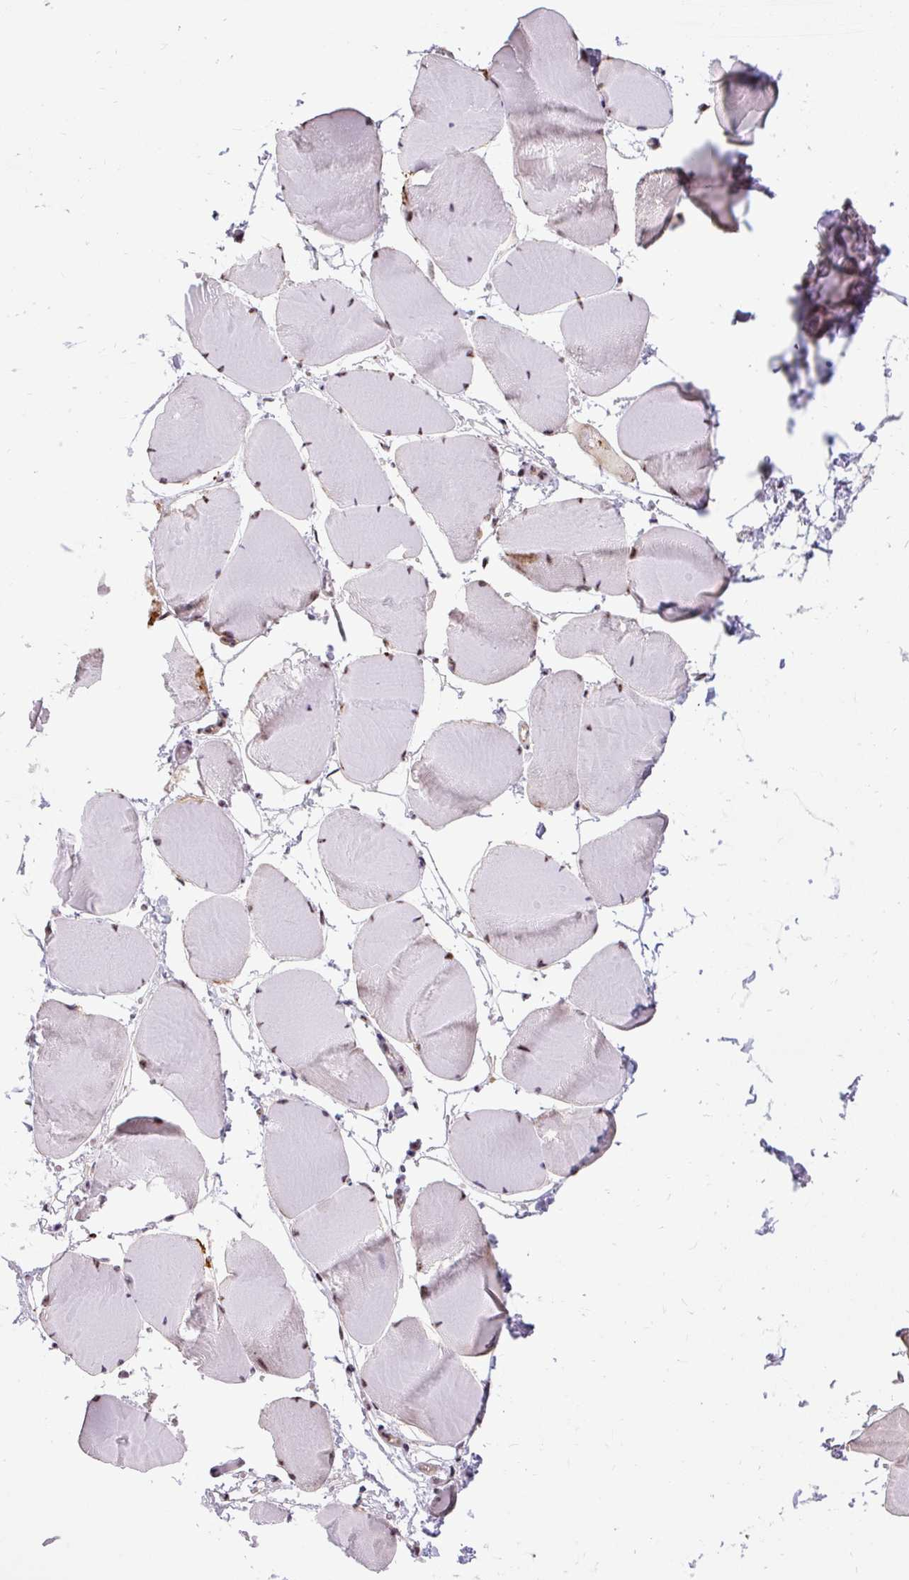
{"staining": {"intensity": "moderate", "quantity": "25%-75%", "location": "nuclear"}, "tissue": "skeletal muscle", "cell_type": "Myocytes", "image_type": "normal", "snomed": [{"axis": "morphology", "description": "Normal tissue, NOS"}, {"axis": "topography", "description": "Skeletal muscle"}], "caption": "A high-resolution image shows immunohistochemistry staining of unremarkable skeletal muscle, which reveals moderate nuclear staining in about 25%-75% of myocytes. The protein of interest is shown in brown color, while the nuclei are stained blue.", "gene": "SMC5", "patient": {"sex": "male", "age": 25}}